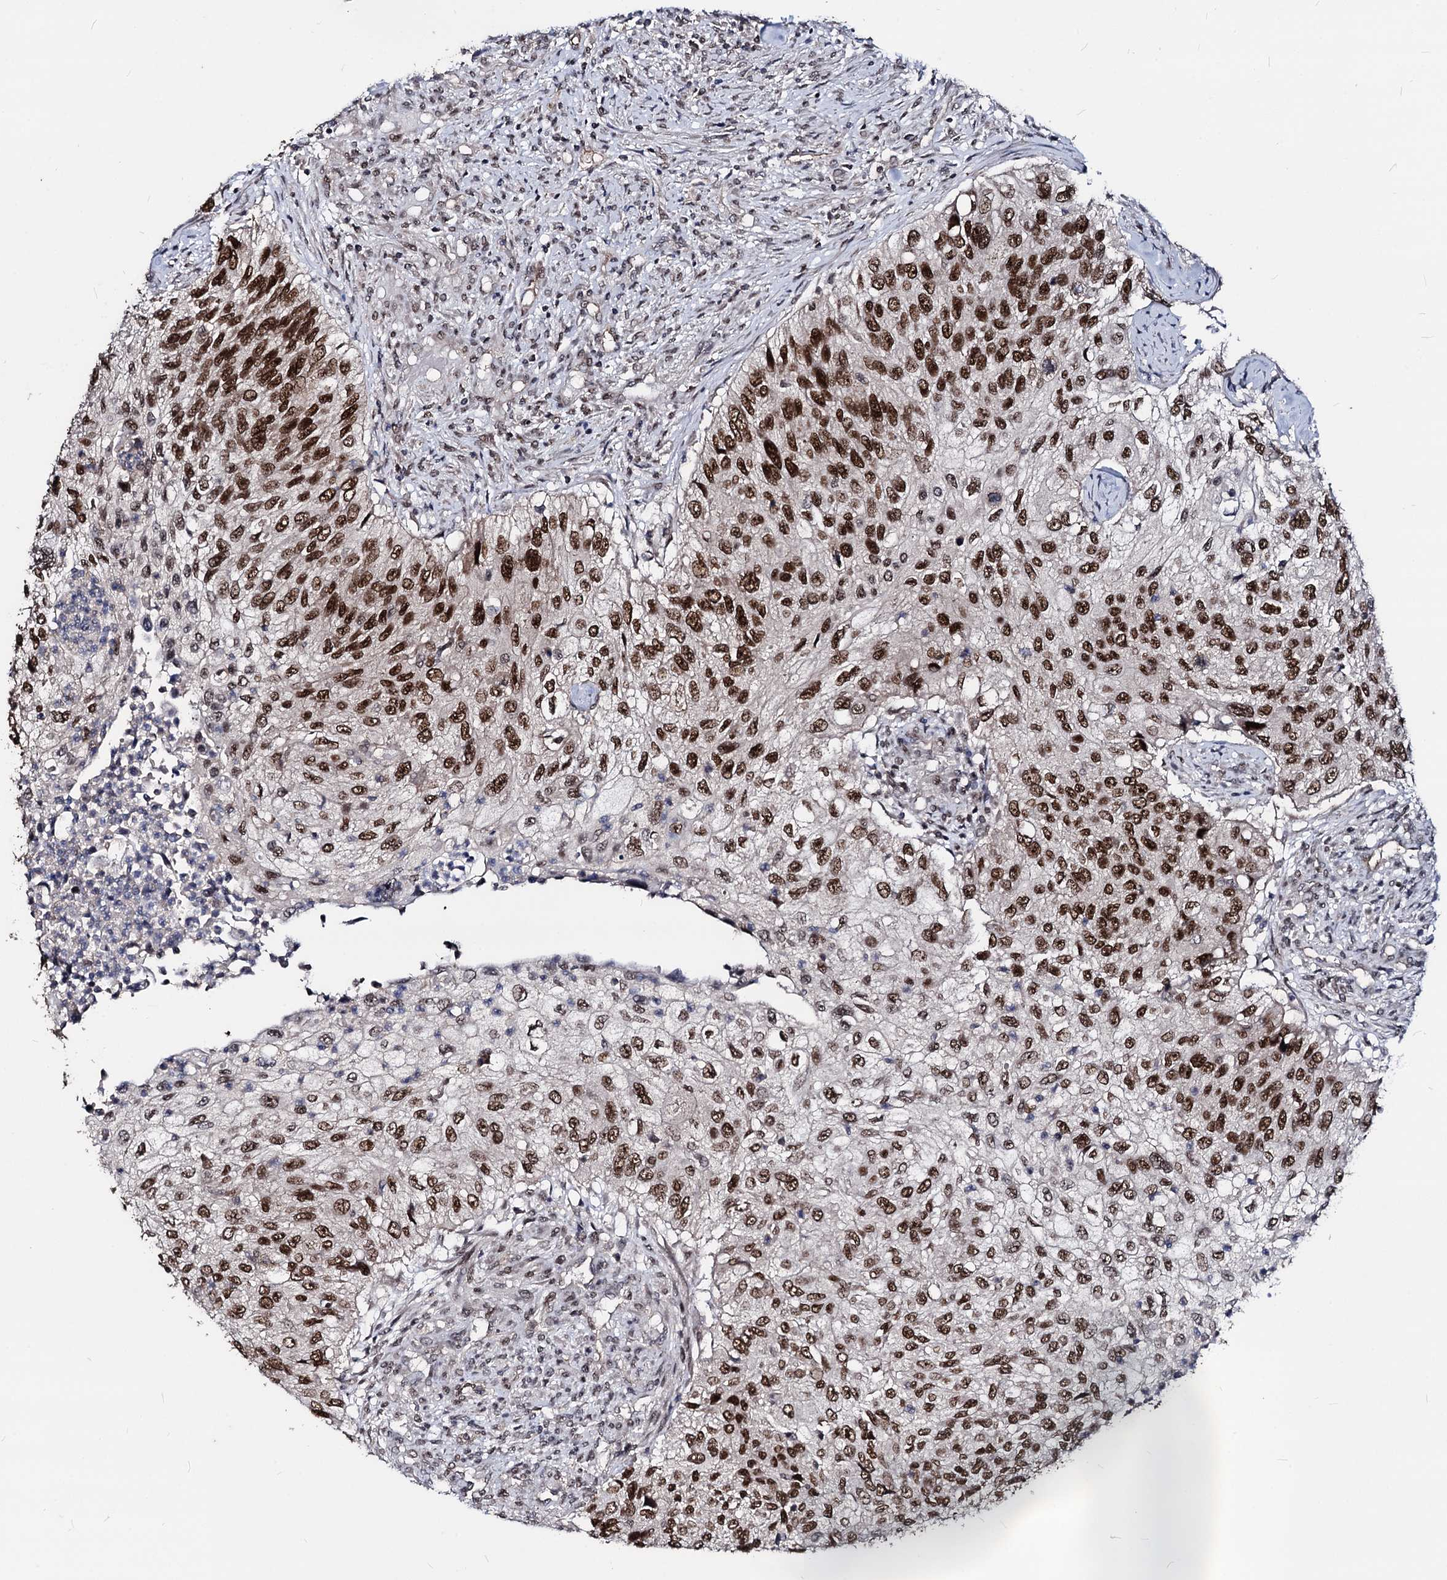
{"staining": {"intensity": "strong", "quantity": ">75%", "location": "nuclear"}, "tissue": "urothelial cancer", "cell_type": "Tumor cells", "image_type": "cancer", "snomed": [{"axis": "morphology", "description": "Urothelial carcinoma, High grade"}, {"axis": "topography", "description": "Urinary bladder"}], "caption": "A high-resolution photomicrograph shows immunohistochemistry (IHC) staining of urothelial cancer, which reveals strong nuclear expression in approximately >75% of tumor cells.", "gene": "GALNT11", "patient": {"sex": "female", "age": 60}}